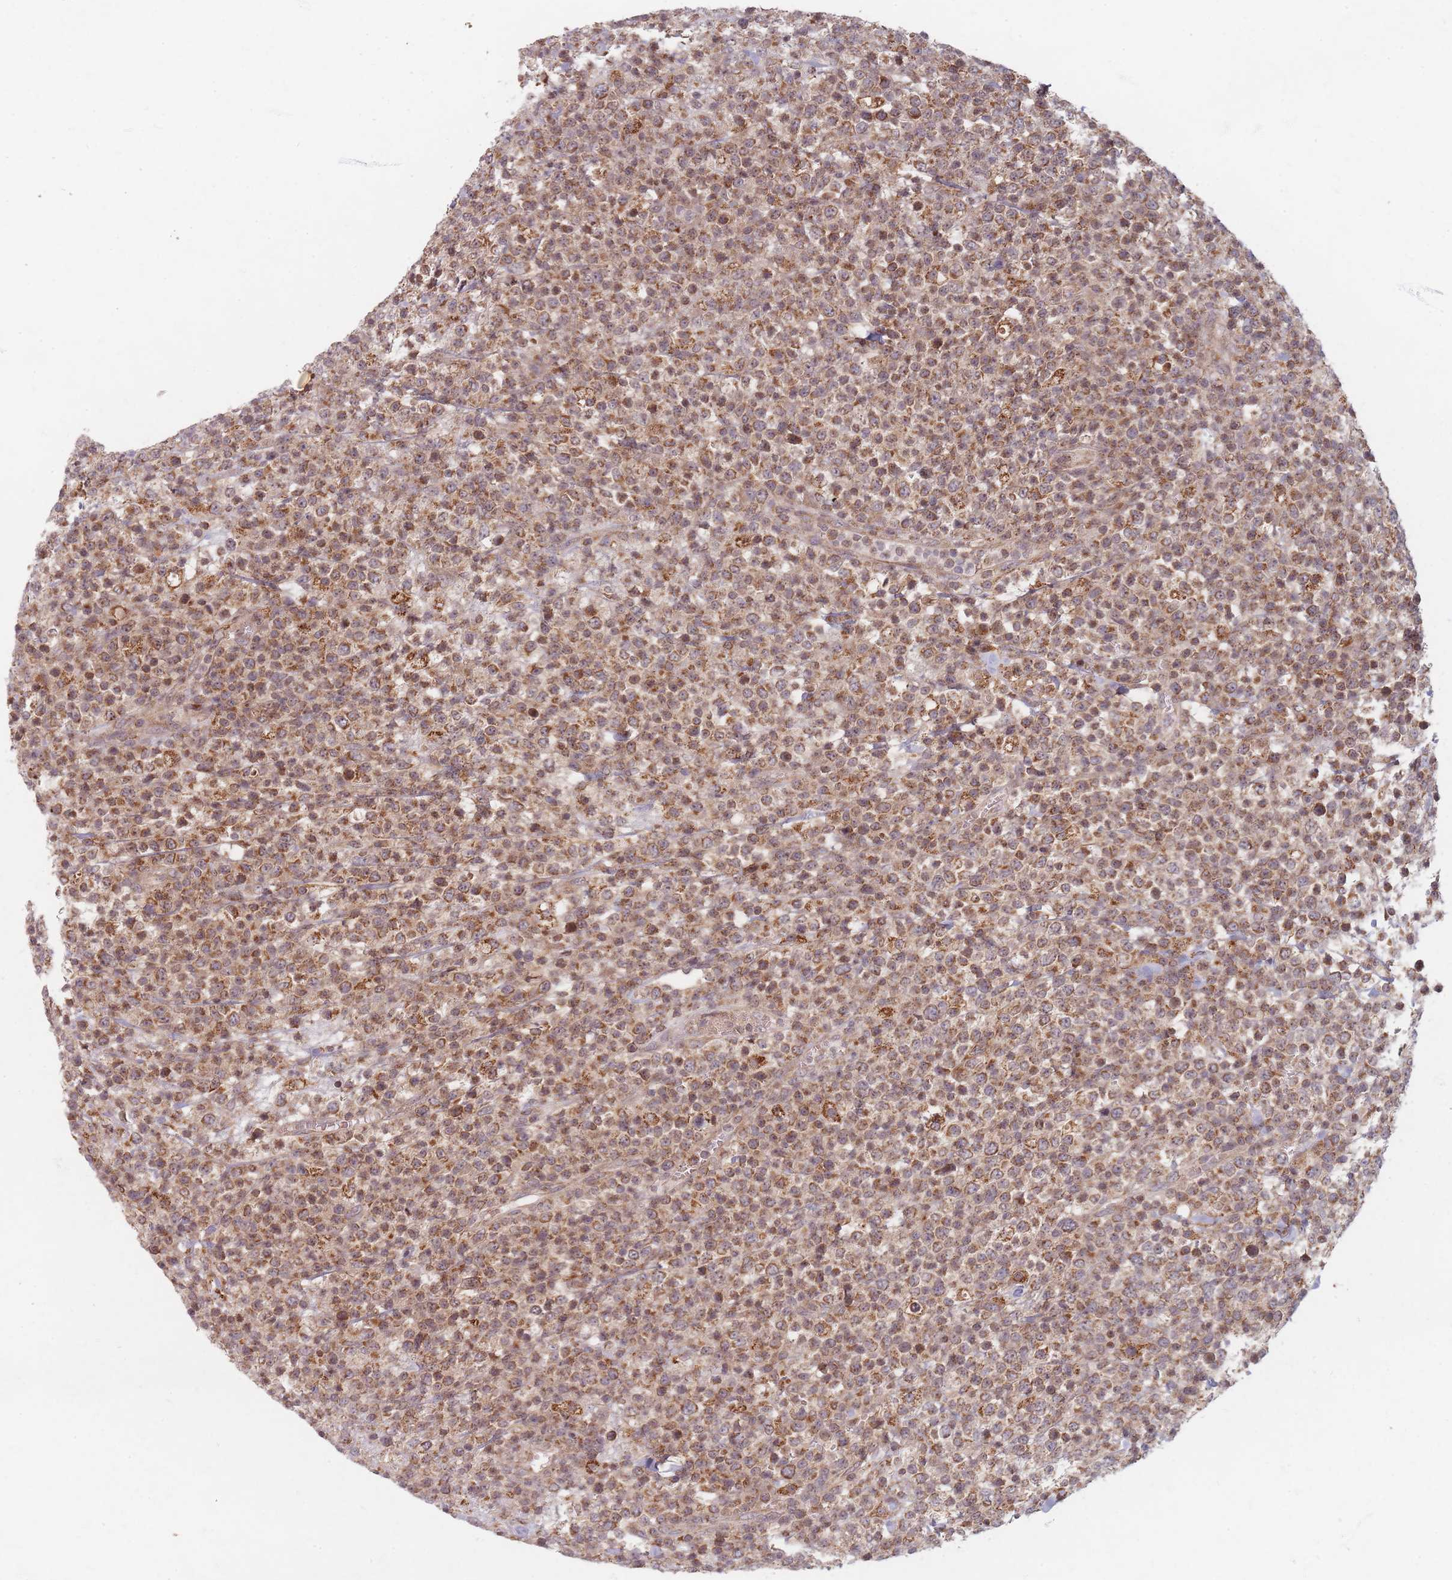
{"staining": {"intensity": "moderate", "quantity": ">75%", "location": "cytoplasmic/membranous"}, "tissue": "lymphoma", "cell_type": "Tumor cells", "image_type": "cancer", "snomed": [{"axis": "morphology", "description": "Malignant lymphoma, non-Hodgkin's type, High grade"}, {"axis": "topography", "description": "Colon"}], "caption": "This image reveals lymphoma stained with immunohistochemistry to label a protein in brown. The cytoplasmic/membranous of tumor cells show moderate positivity for the protein. Nuclei are counter-stained blue.", "gene": "RADX", "patient": {"sex": "female", "age": 53}}